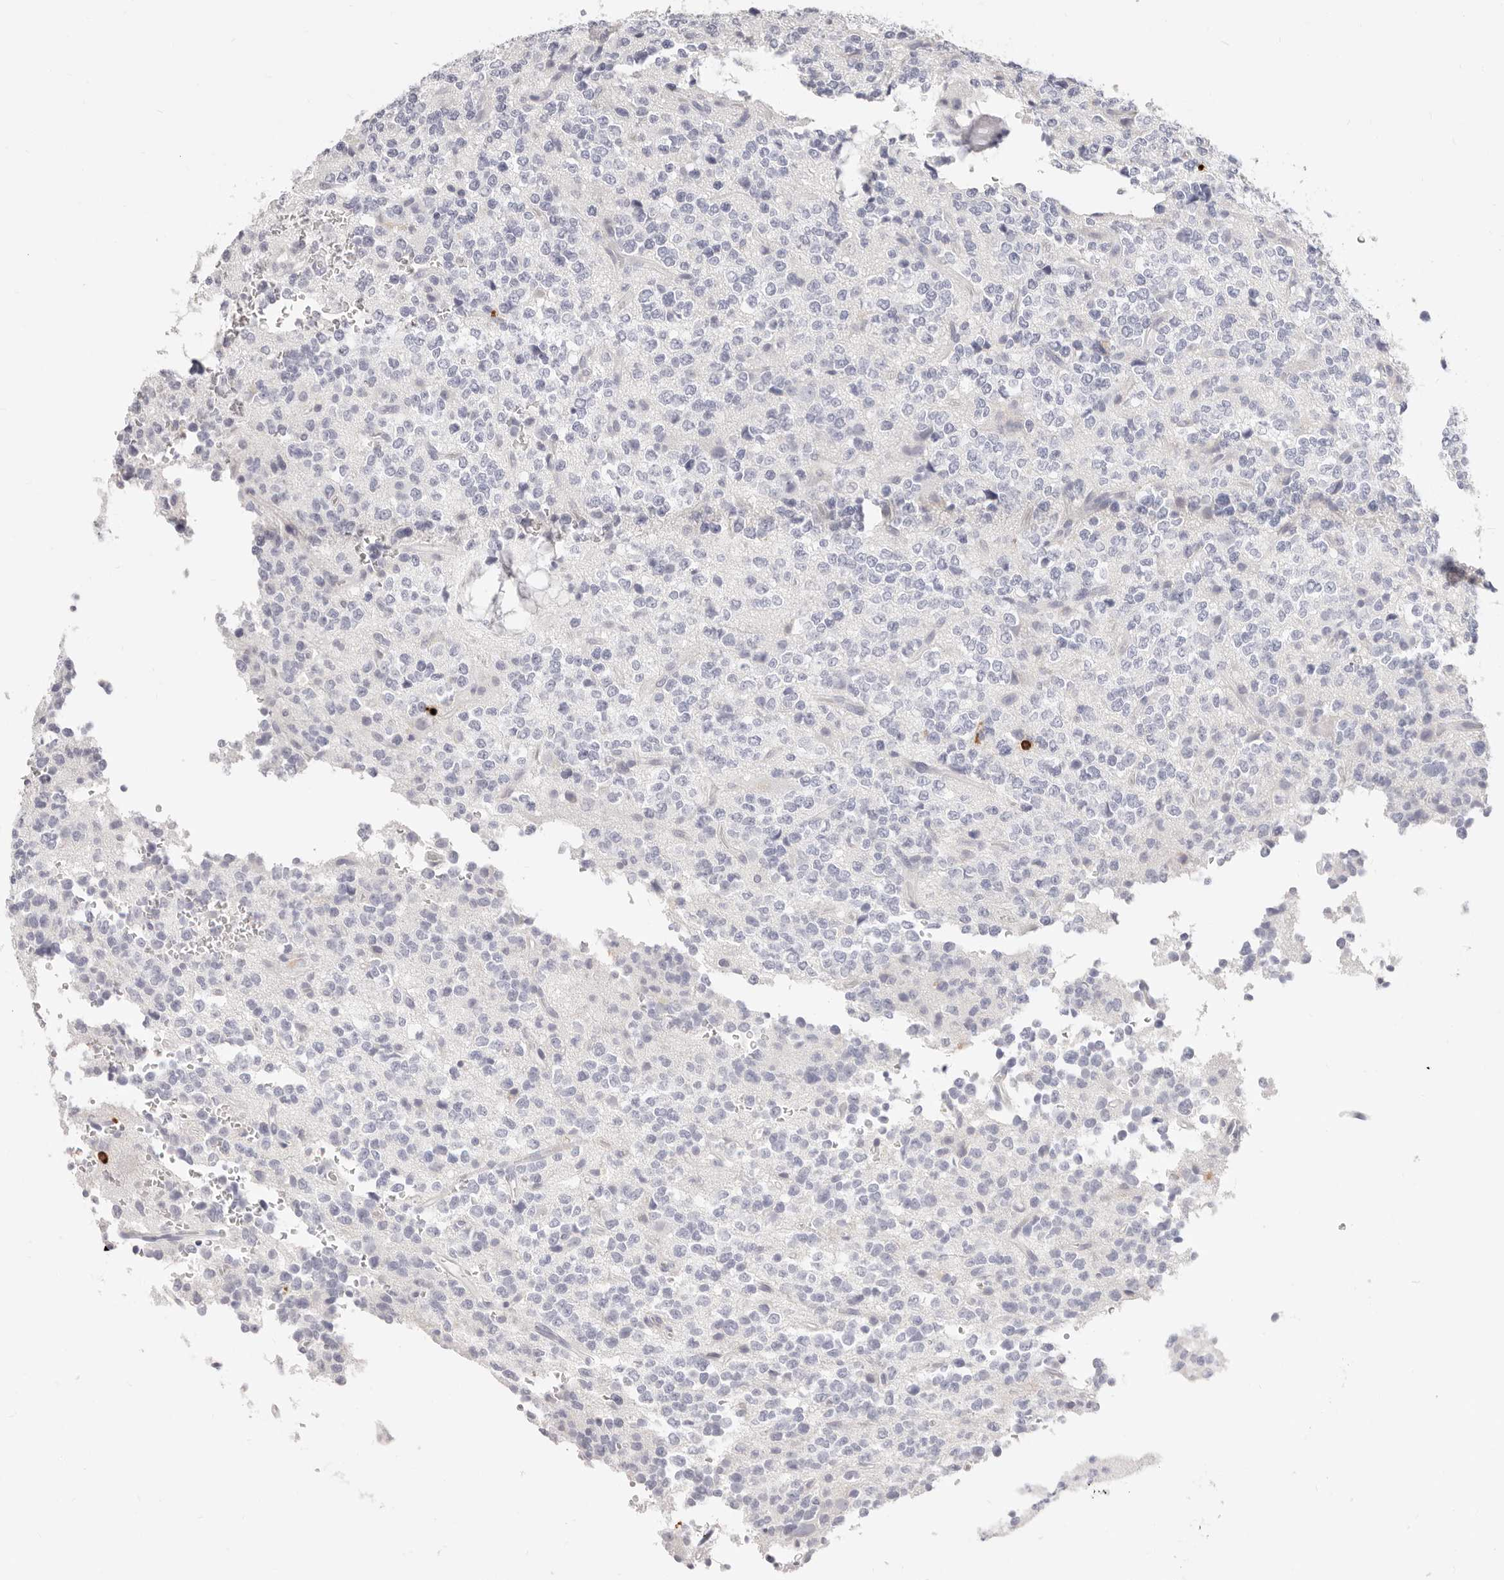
{"staining": {"intensity": "negative", "quantity": "none", "location": "none"}, "tissue": "glioma", "cell_type": "Tumor cells", "image_type": "cancer", "snomed": [{"axis": "morphology", "description": "Glioma, malignant, High grade"}, {"axis": "topography", "description": "Brain"}], "caption": "High power microscopy image of an immunohistochemistry micrograph of glioma, revealing no significant expression in tumor cells.", "gene": "CAMP", "patient": {"sex": "female", "age": 62}}